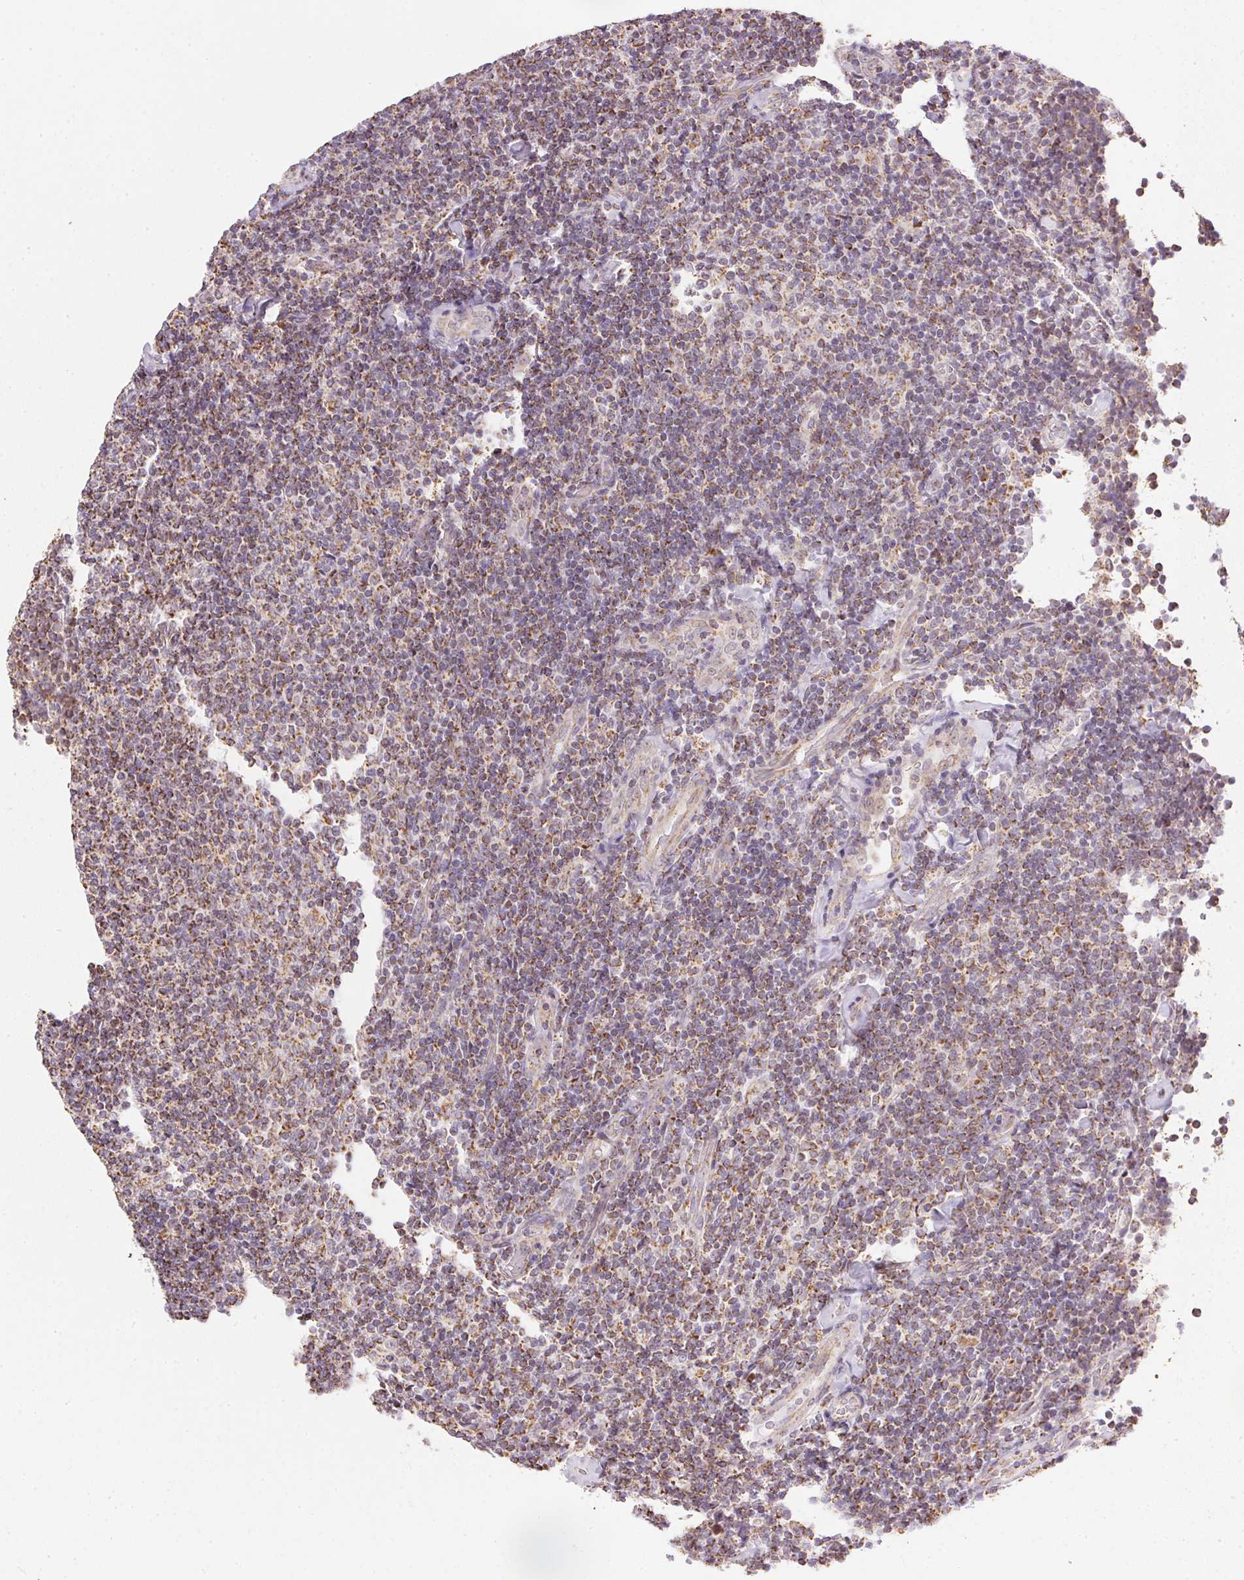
{"staining": {"intensity": "moderate", "quantity": ">75%", "location": "cytoplasmic/membranous"}, "tissue": "lymphoma", "cell_type": "Tumor cells", "image_type": "cancer", "snomed": [{"axis": "morphology", "description": "Malignant lymphoma, non-Hodgkin's type, Low grade"}, {"axis": "topography", "description": "Lymph node"}], "caption": "This photomicrograph reveals IHC staining of human low-grade malignant lymphoma, non-Hodgkin's type, with medium moderate cytoplasmic/membranous expression in about >75% of tumor cells.", "gene": "MAPK11", "patient": {"sex": "male", "age": 52}}